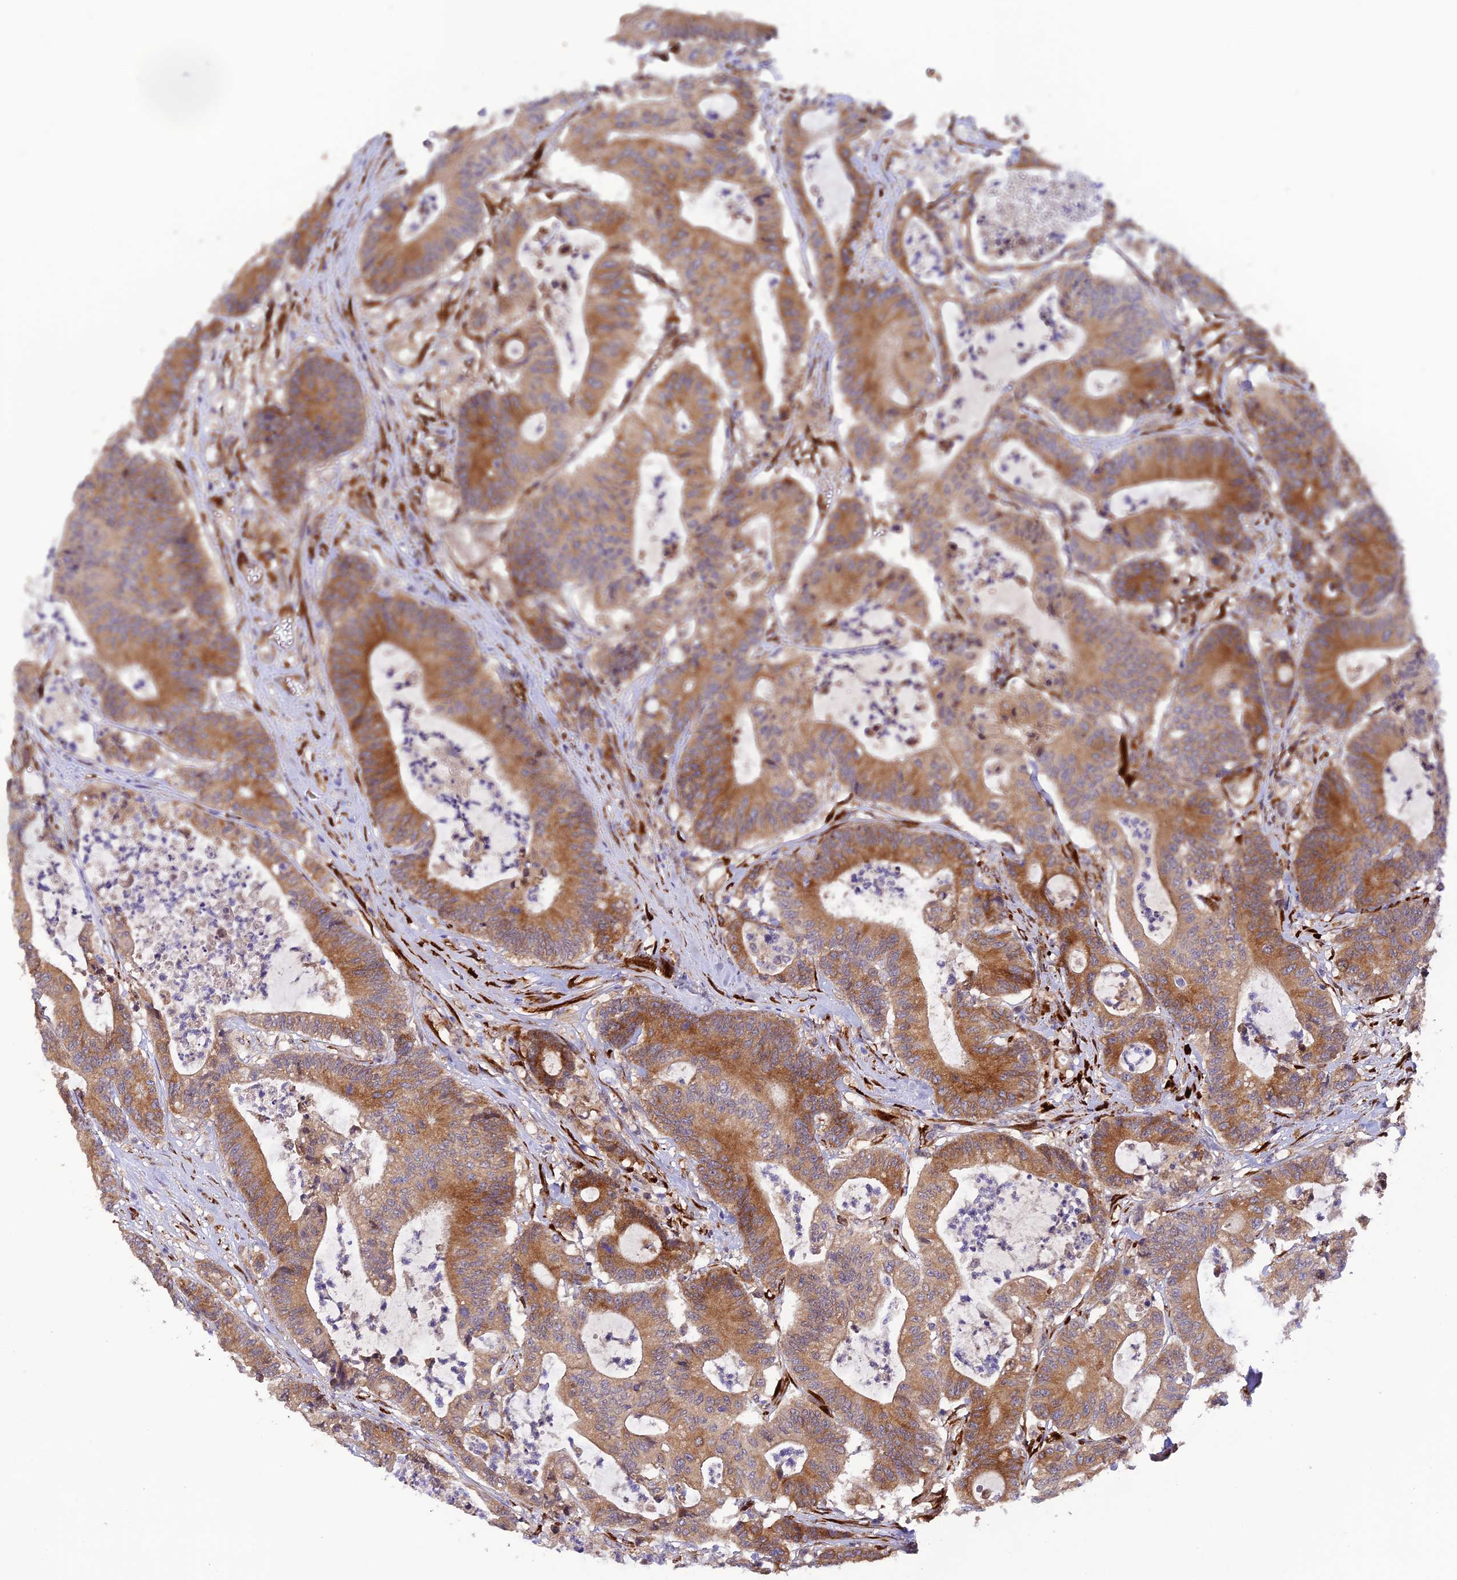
{"staining": {"intensity": "moderate", "quantity": ">75%", "location": "cytoplasmic/membranous"}, "tissue": "colorectal cancer", "cell_type": "Tumor cells", "image_type": "cancer", "snomed": [{"axis": "morphology", "description": "Adenocarcinoma, NOS"}, {"axis": "topography", "description": "Colon"}], "caption": "Protein analysis of adenocarcinoma (colorectal) tissue demonstrates moderate cytoplasmic/membranous positivity in approximately >75% of tumor cells.", "gene": "P3H3", "patient": {"sex": "female", "age": 84}}